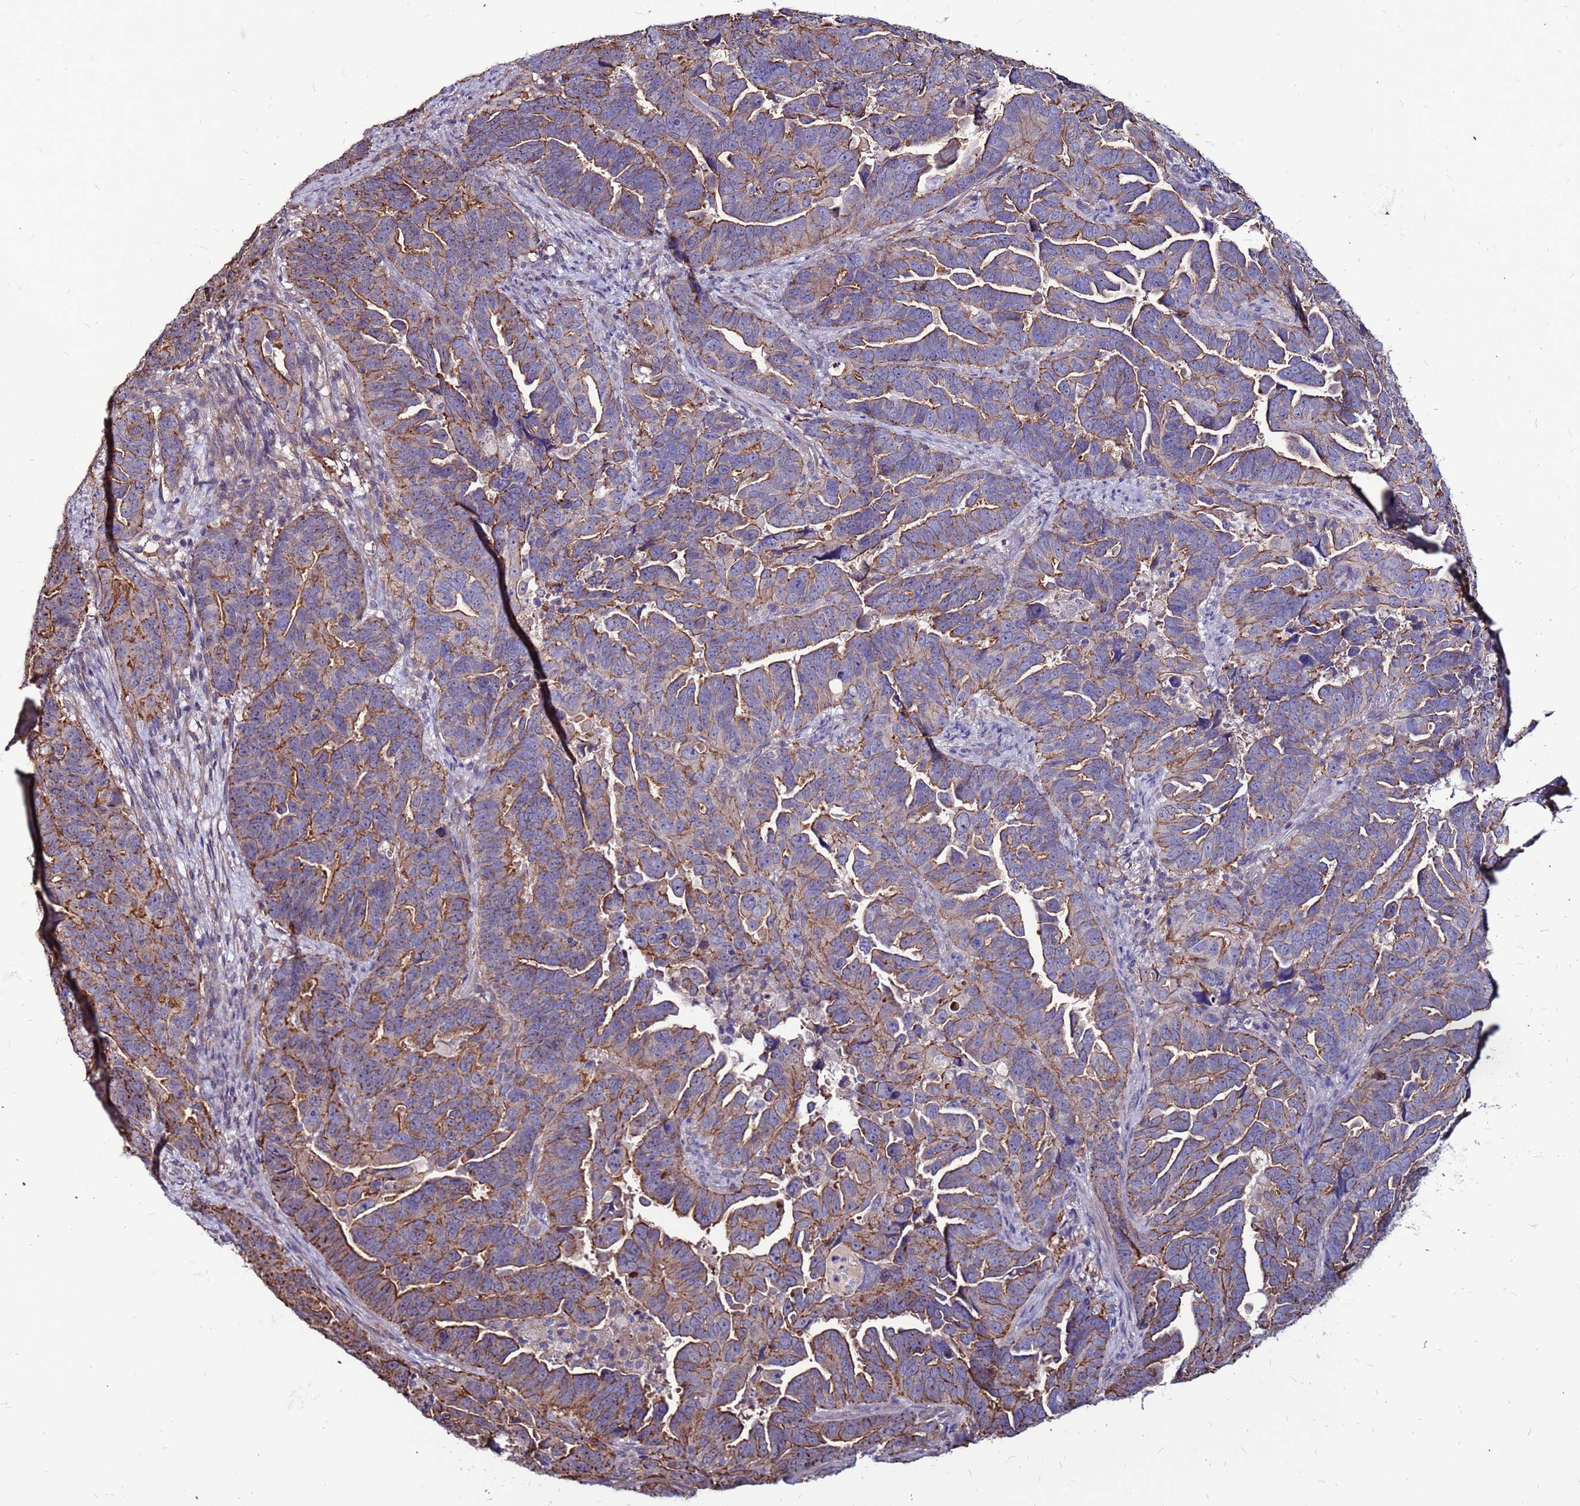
{"staining": {"intensity": "moderate", "quantity": "25%-75%", "location": "cytoplasmic/membranous"}, "tissue": "endometrial cancer", "cell_type": "Tumor cells", "image_type": "cancer", "snomed": [{"axis": "morphology", "description": "Adenocarcinoma, NOS"}, {"axis": "topography", "description": "Endometrium"}], "caption": "Immunohistochemical staining of human endometrial adenocarcinoma displays medium levels of moderate cytoplasmic/membranous protein positivity in approximately 25%-75% of tumor cells.", "gene": "NRN1L", "patient": {"sex": "female", "age": 65}}